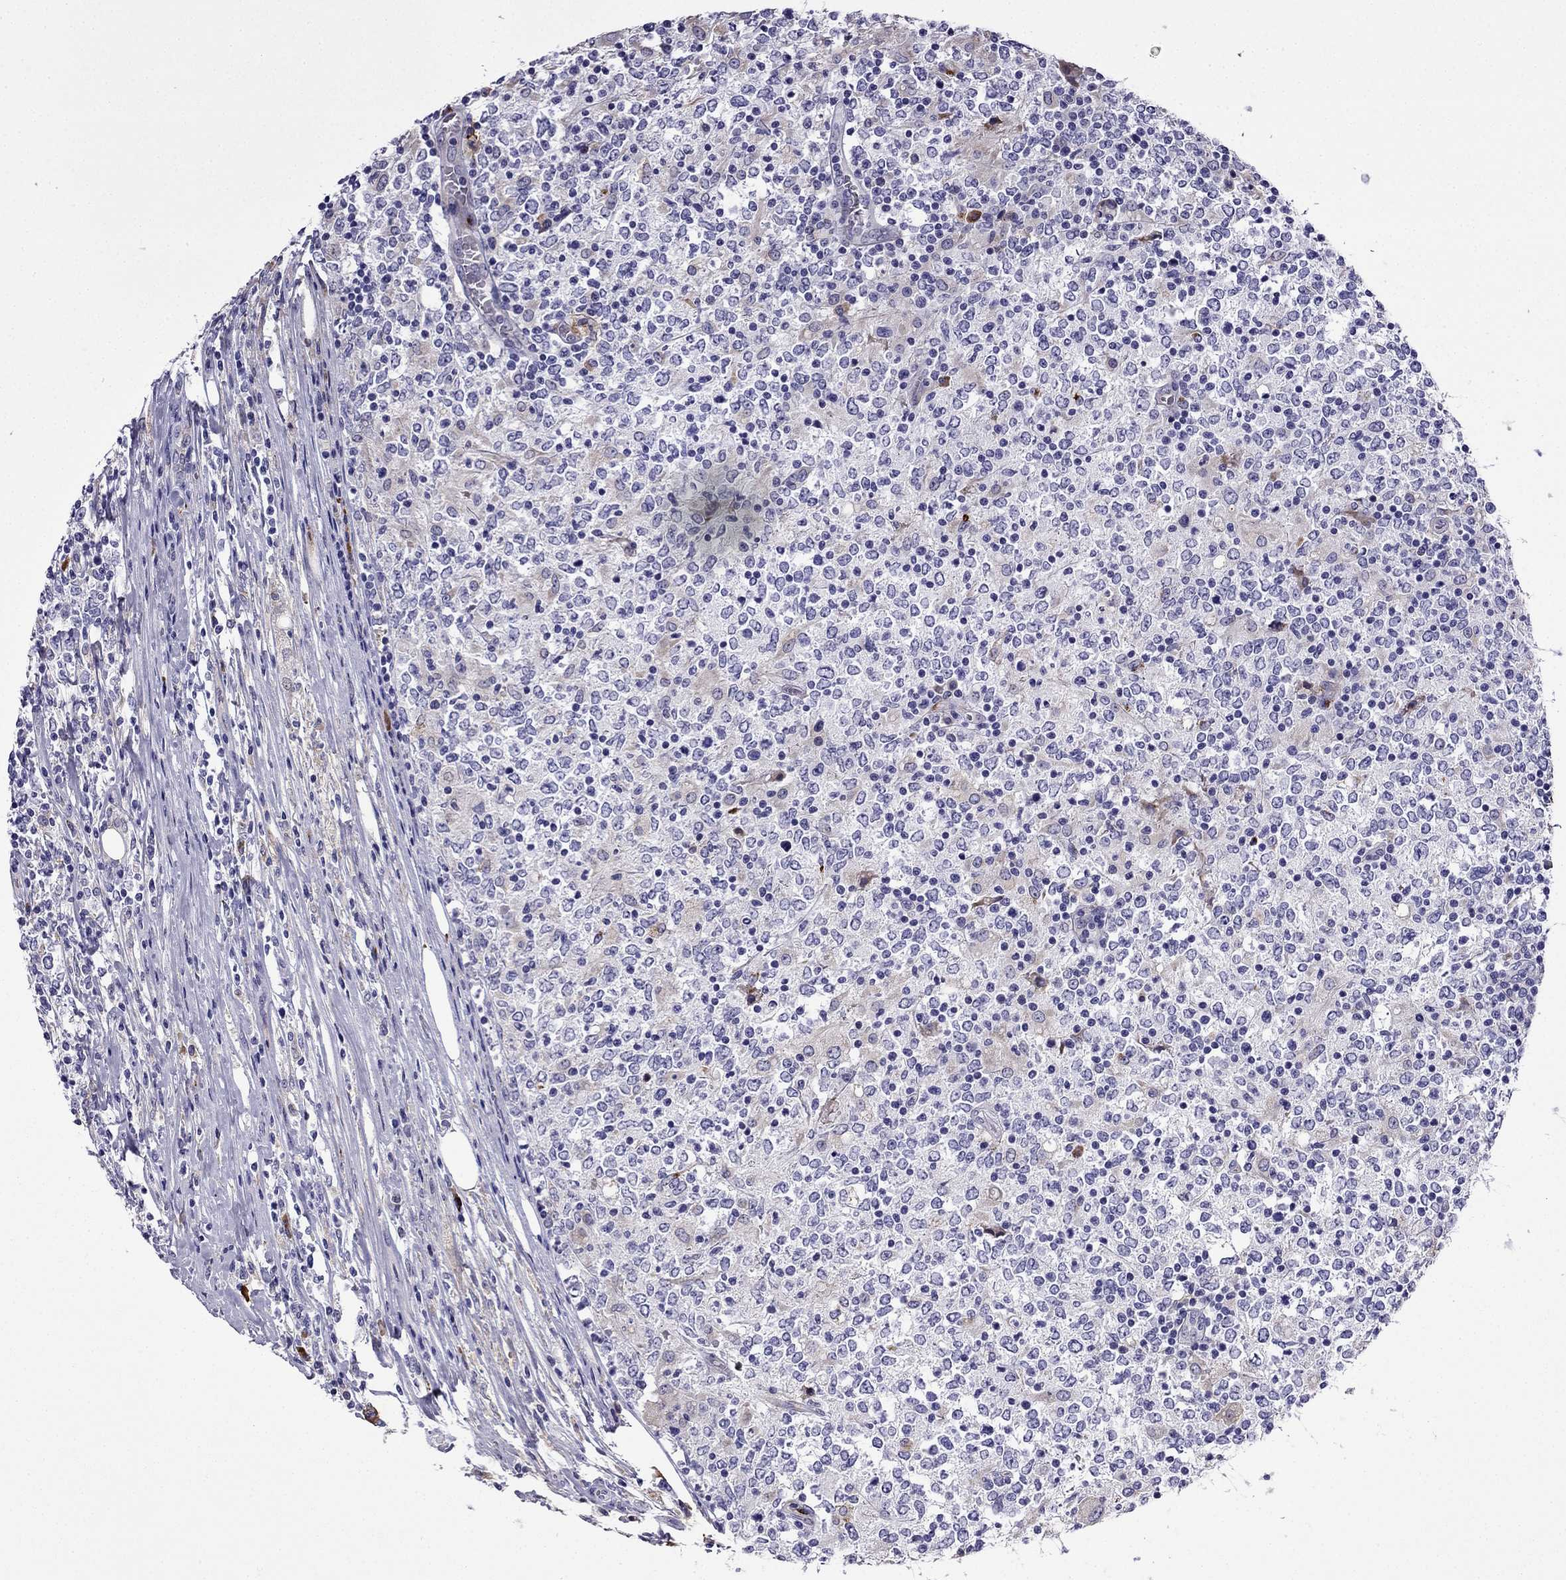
{"staining": {"intensity": "negative", "quantity": "none", "location": "none"}, "tissue": "lymphoma", "cell_type": "Tumor cells", "image_type": "cancer", "snomed": [{"axis": "morphology", "description": "Malignant lymphoma, non-Hodgkin's type, High grade"}, {"axis": "topography", "description": "Lymph node"}], "caption": "DAB immunohistochemical staining of high-grade malignant lymphoma, non-Hodgkin's type exhibits no significant positivity in tumor cells.", "gene": "TSSK4", "patient": {"sex": "female", "age": 84}}